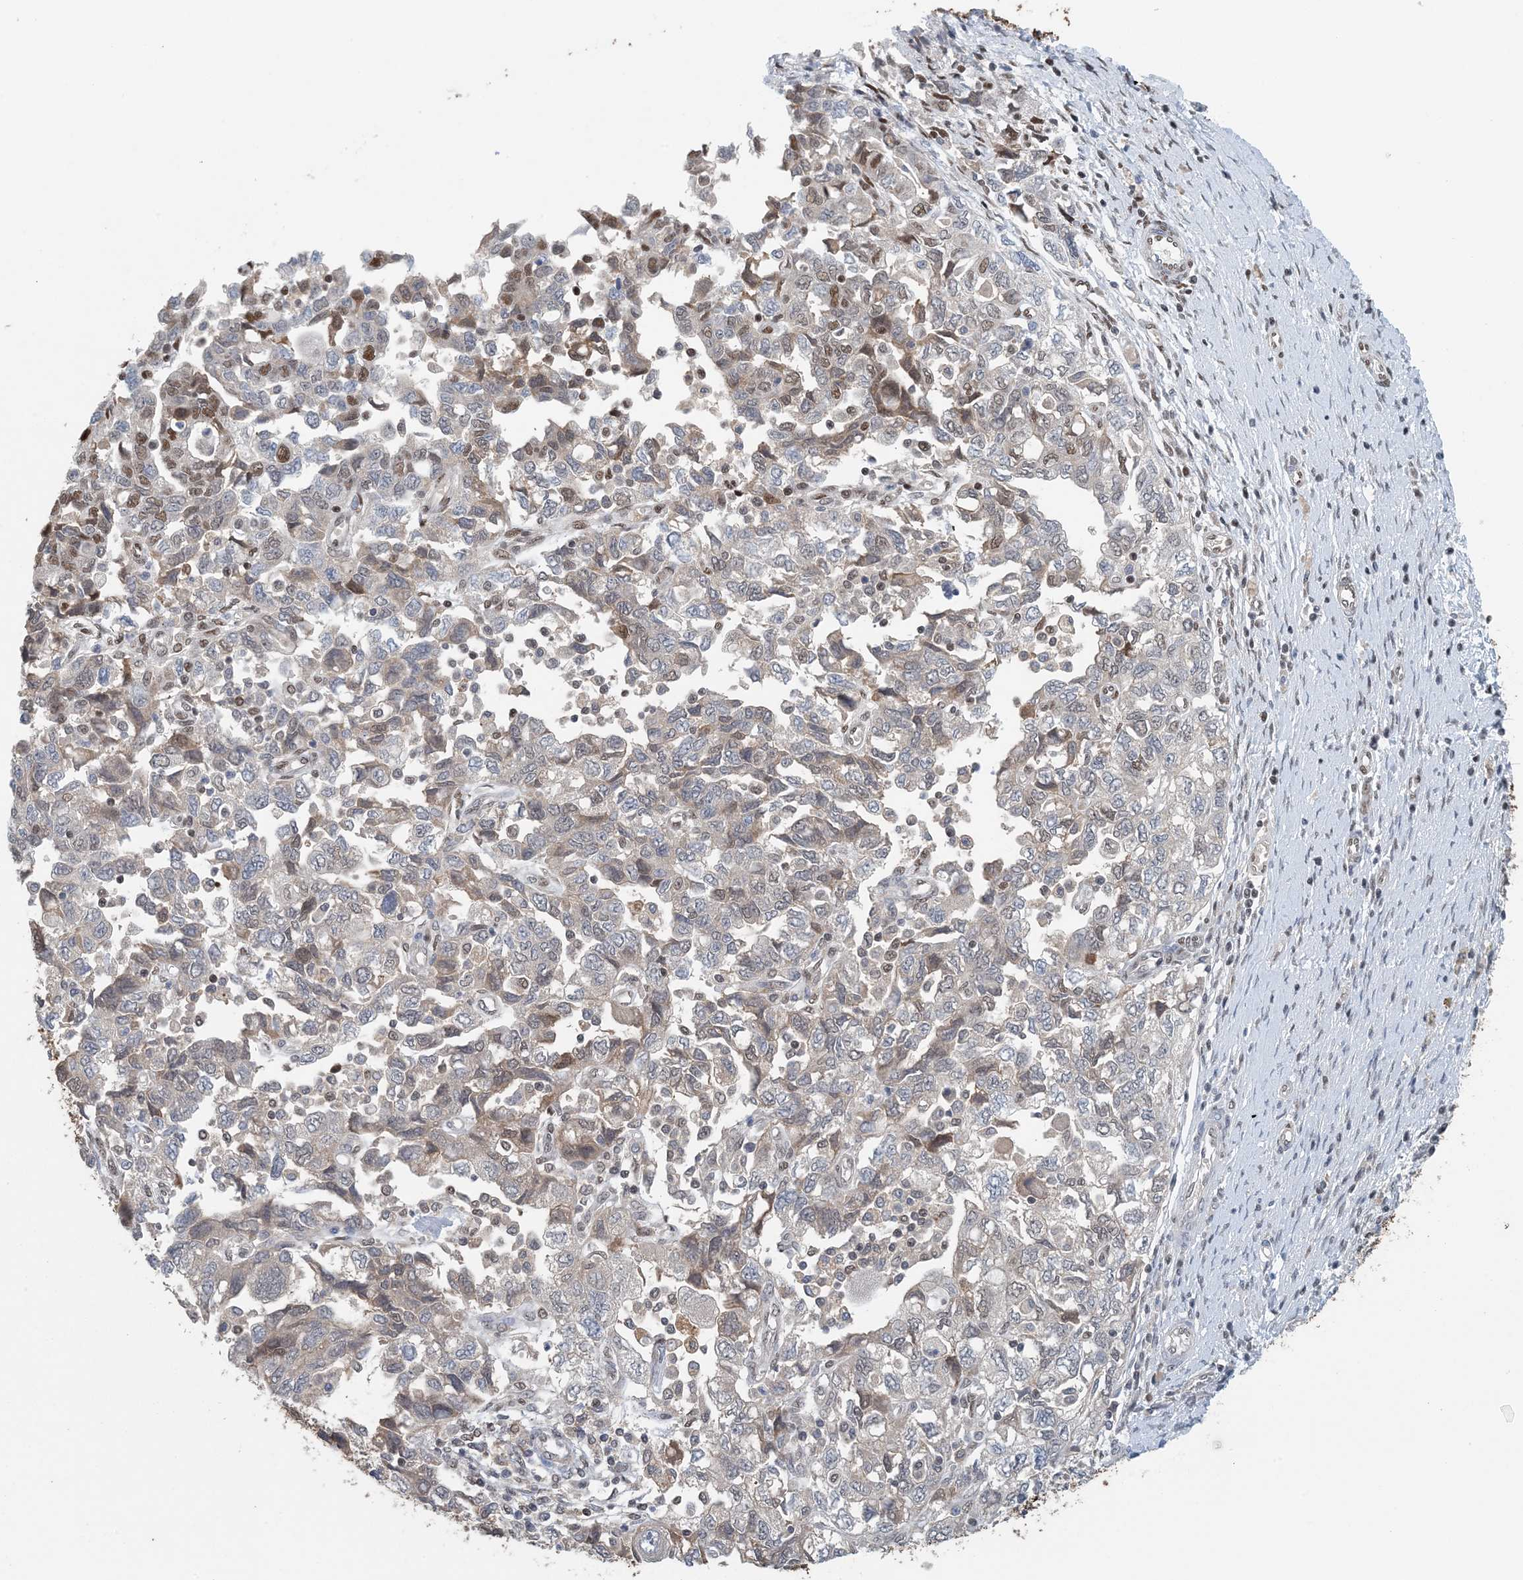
{"staining": {"intensity": "moderate", "quantity": "<25%", "location": "nuclear"}, "tissue": "ovarian cancer", "cell_type": "Tumor cells", "image_type": "cancer", "snomed": [{"axis": "morphology", "description": "Carcinoma, NOS"}, {"axis": "morphology", "description": "Cystadenocarcinoma, serous, NOS"}, {"axis": "topography", "description": "Ovary"}], "caption": "Immunohistochemical staining of ovarian cancer (carcinoma) shows low levels of moderate nuclear protein expression in about <25% of tumor cells. (DAB (3,3'-diaminobenzidine) IHC with brightfield microscopy, high magnification).", "gene": "HIKESHI", "patient": {"sex": "female", "age": 69}}